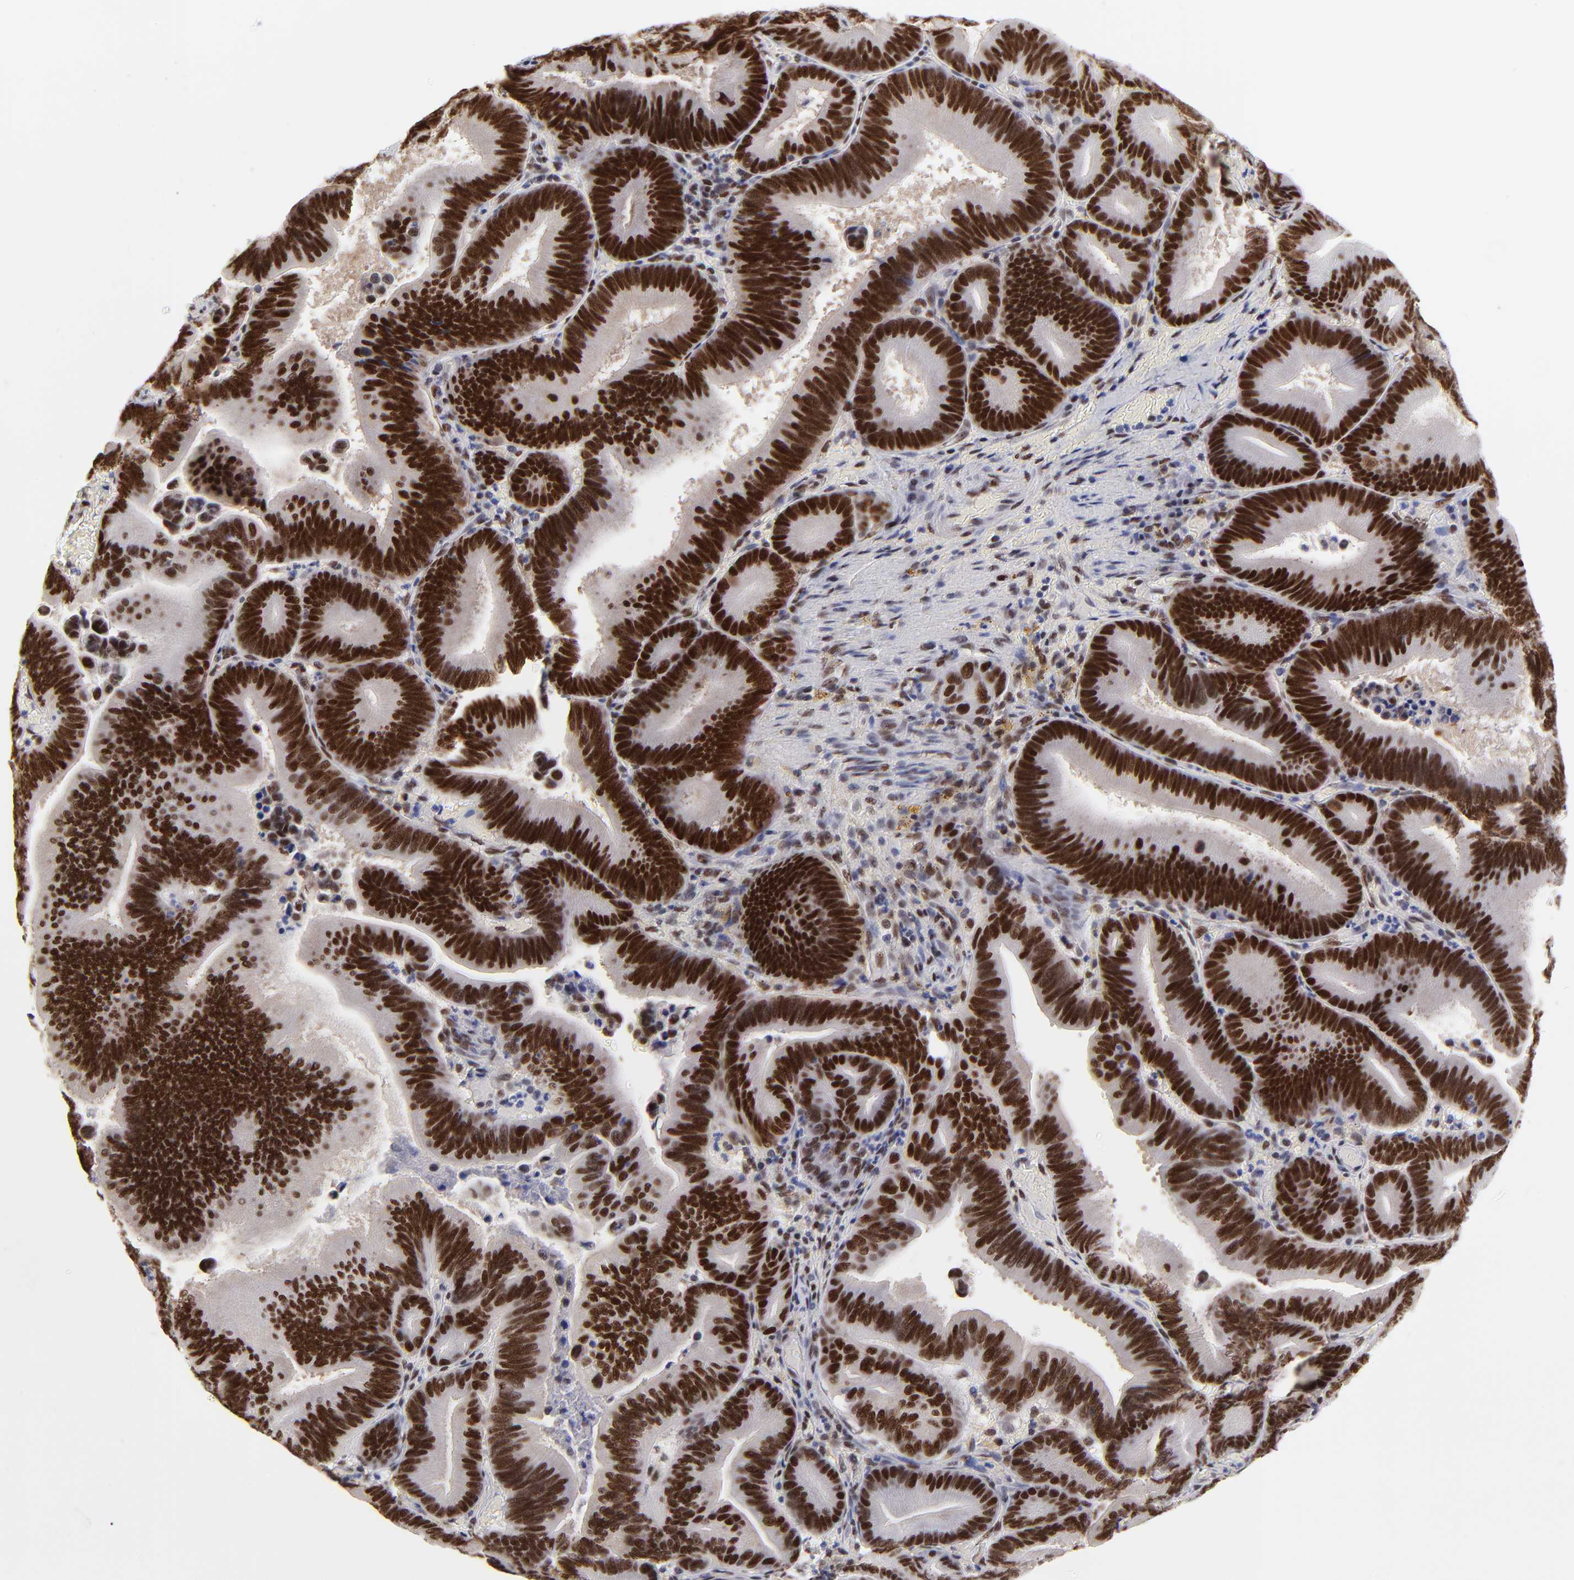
{"staining": {"intensity": "strong", "quantity": ">75%", "location": "nuclear"}, "tissue": "pancreatic cancer", "cell_type": "Tumor cells", "image_type": "cancer", "snomed": [{"axis": "morphology", "description": "Adenocarcinoma, NOS"}, {"axis": "topography", "description": "Pancreas"}], "caption": "High-magnification brightfield microscopy of pancreatic cancer (adenocarcinoma) stained with DAB (brown) and counterstained with hematoxylin (blue). tumor cells exhibit strong nuclear positivity is present in approximately>75% of cells.", "gene": "ZMYM3", "patient": {"sex": "male", "age": 82}}